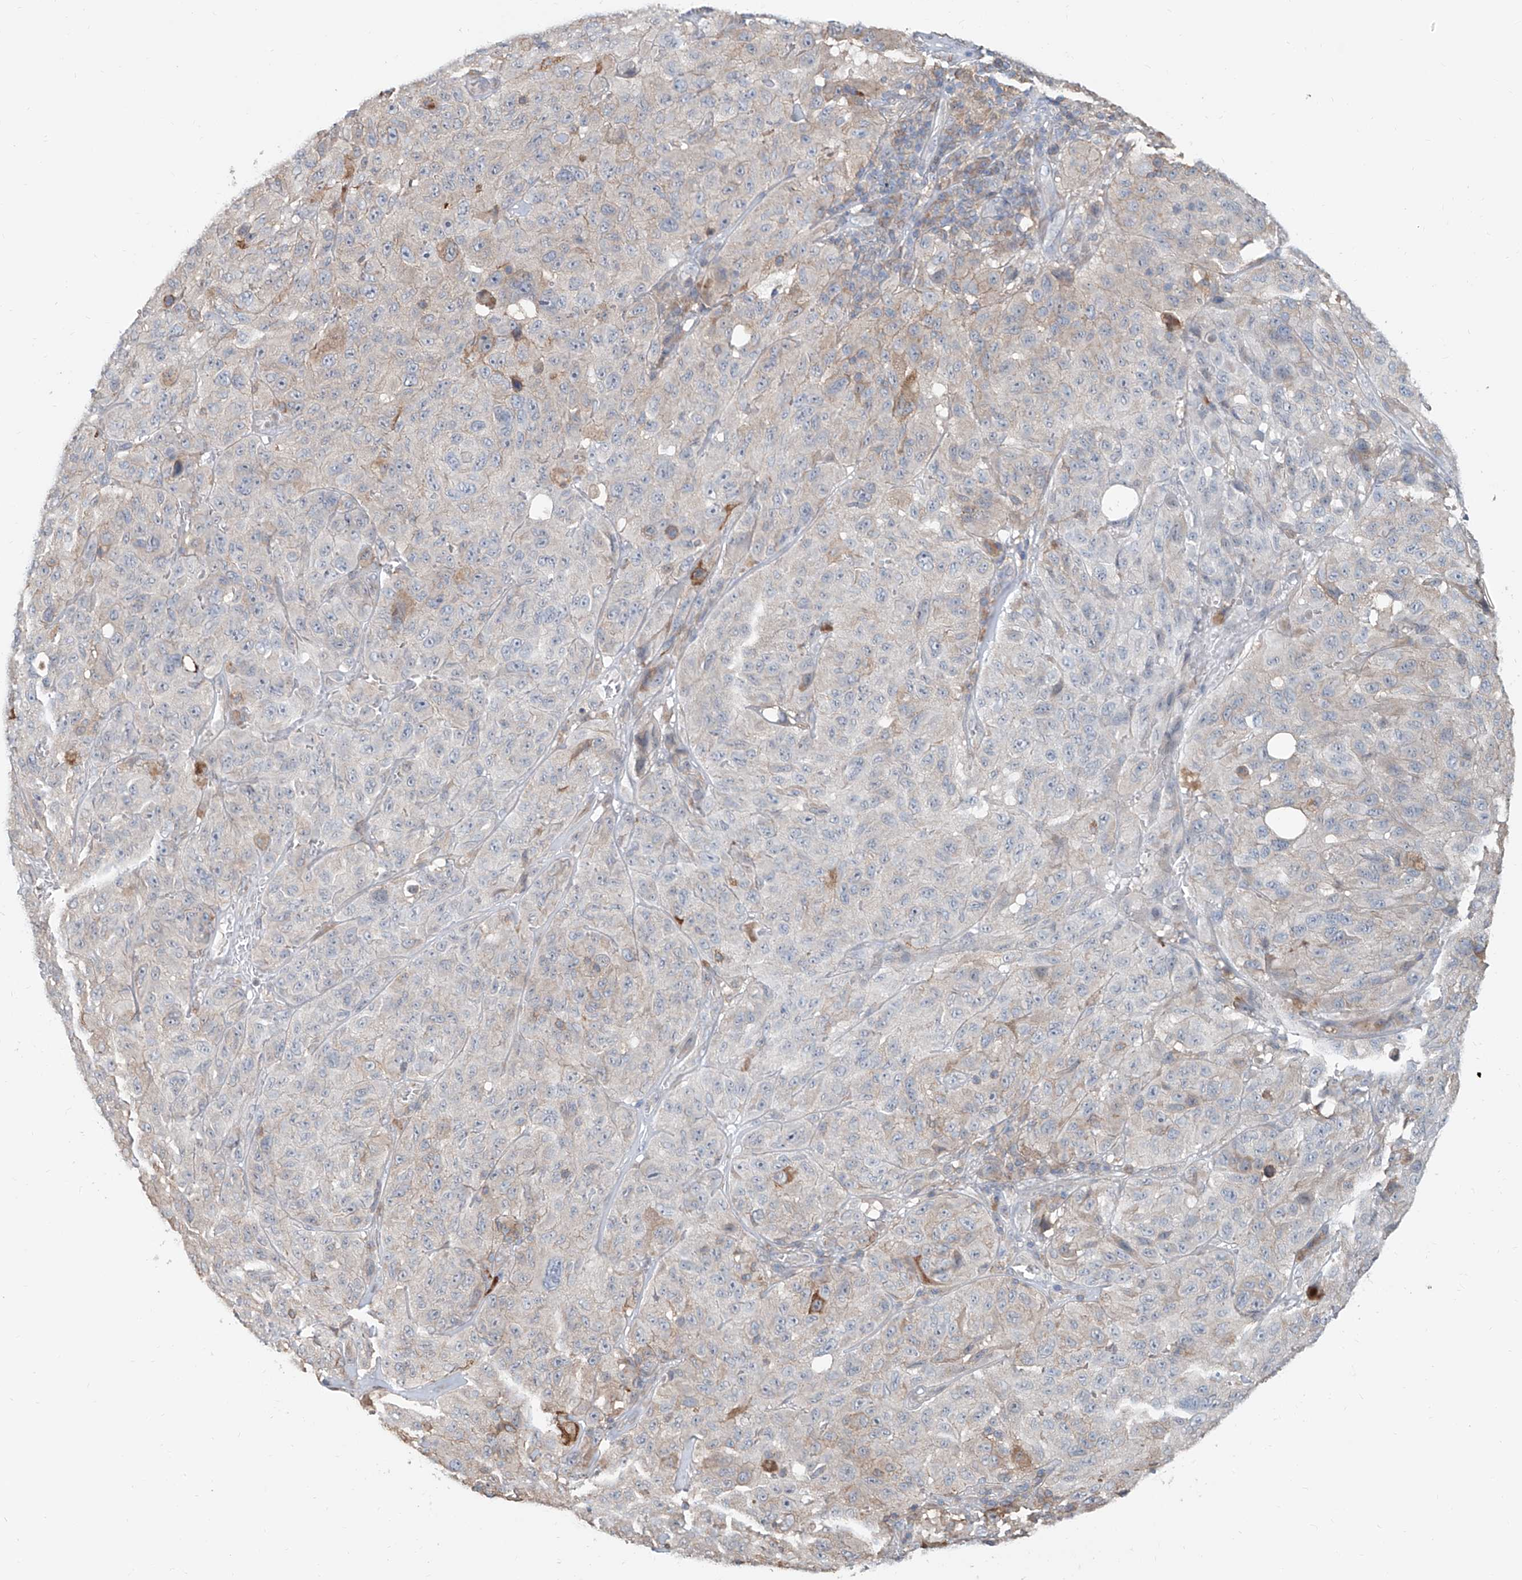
{"staining": {"intensity": "negative", "quantity": "none", "location": "none"}, "tissue": "melanoma", "cell_type": "Tumor cells", "image_type": "cancer", "snomed": [{"axis": "morphology", "description": "Malignant melanoma, NOS"}, {"axis": "topography", "description": "Skin"}], "caption": "Melanoma was stained to show a protein in brown. There is no significant expression in tumor cells.", "gene": "KCNK10", "patient": {"sex": "male", "age": 66}}